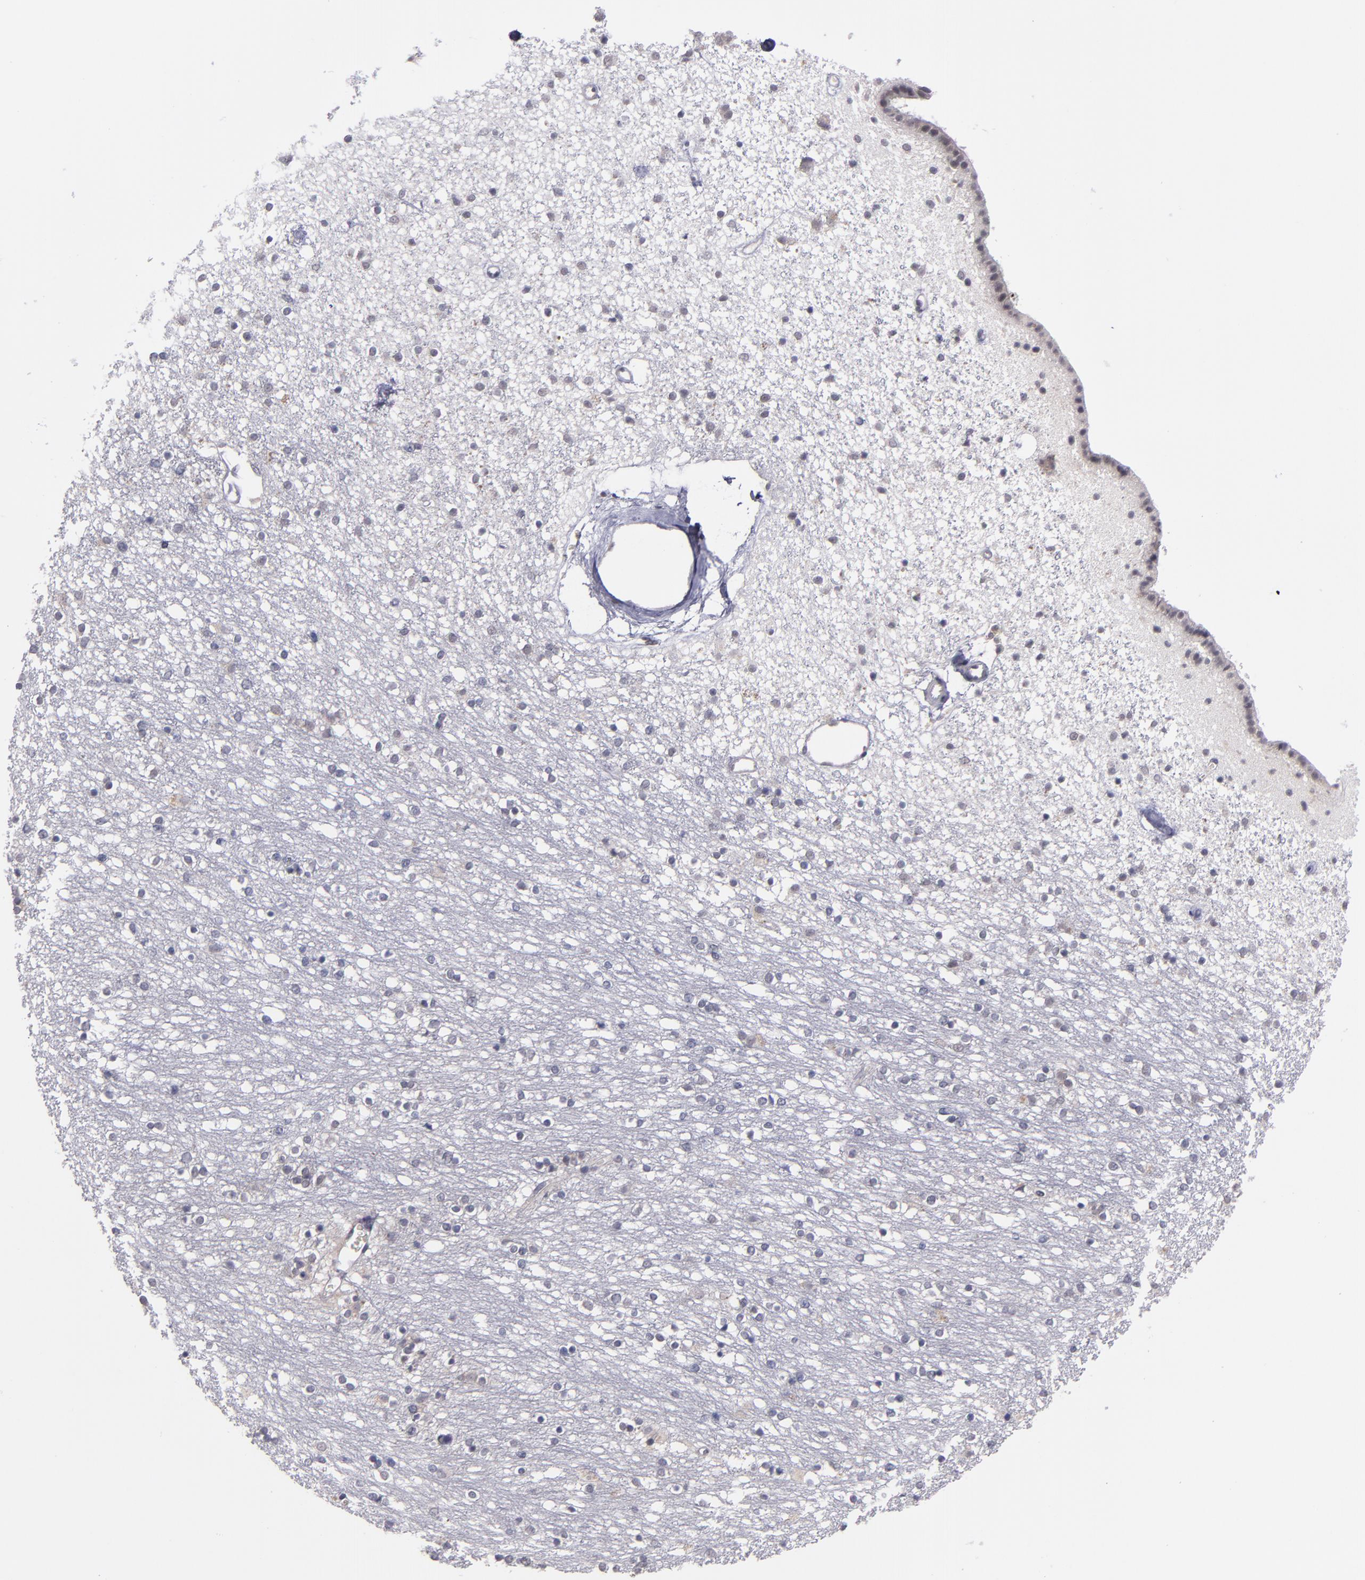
{"staining": {"intensity": "negative", "quantity": "none", "location": "none"}, "tissue": "caudate", "cell_type": "Glial cells", "image_type": "normal", "snomed": [{"axis": "morphology", "description": "Normal tissue, NOS"}, {"axis": "topography", "description": "Lateral ventricle wall"}], "caption": "Image shows no protein expression in glial cells of benign caudate.", "gene": "CDC7", "patient": {"sex": "female", "age": 54}}